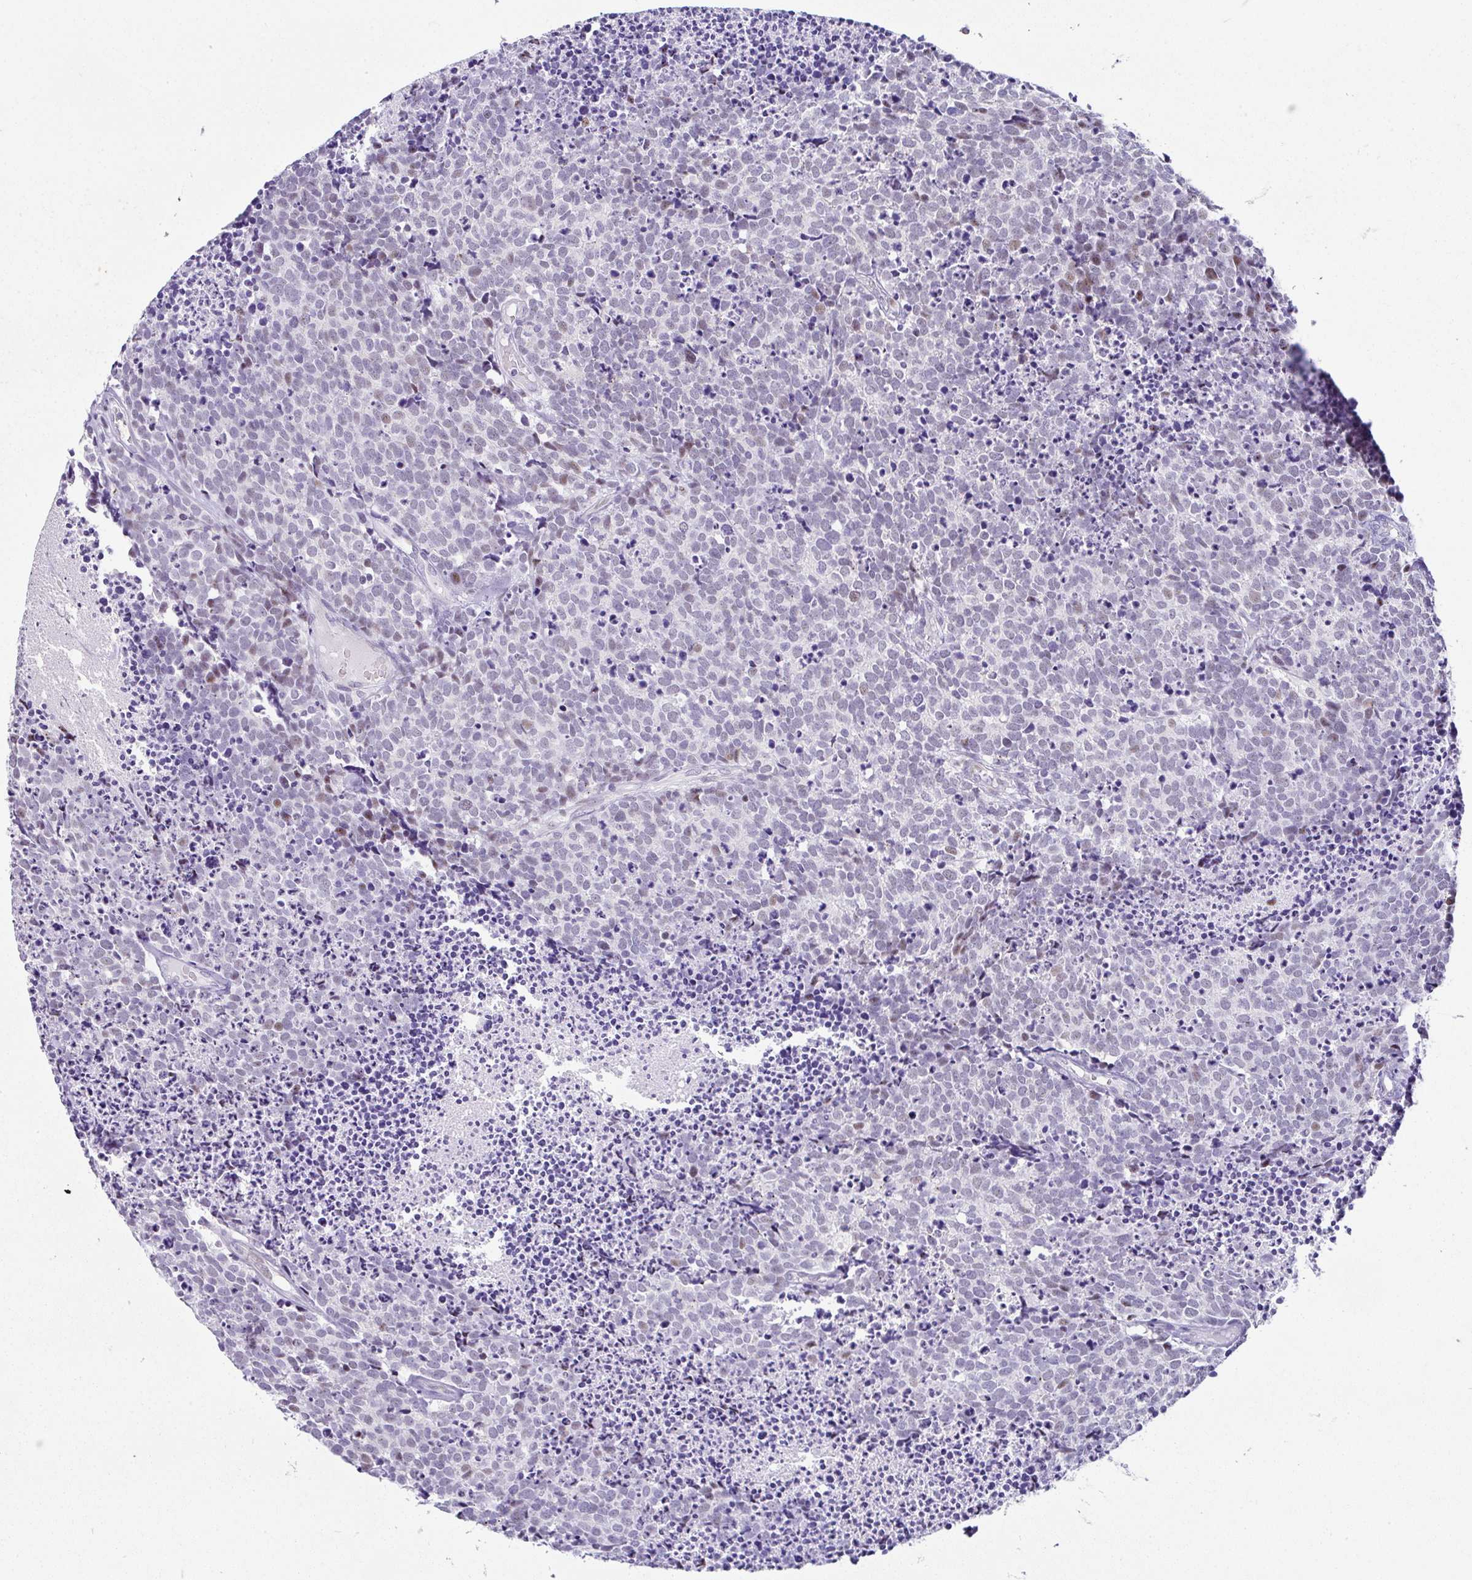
{"staining": {"intensity": "moderate", "quantity": "<25%", "location": "nuclear"}, "tissue": "carcinoid", "cell_type": "Tumor cells", "image_type": "cancer", "snomed": [{"axis": "morphology", "description": "Carcinoid, malignant, NOS"}, {"axis": "topography", "description": "Skin"}], "caption": "IHC image of neoplastic tissue: carcinoid (malignant) stained using immunohistochemistry exhibits low levels of moderate protein expression localized specifically in the nuclear of tumor cells, appearing as a nuclear brown color.", "gene": "NR1D2", "patient": {"sex": "female", "age": 79}}